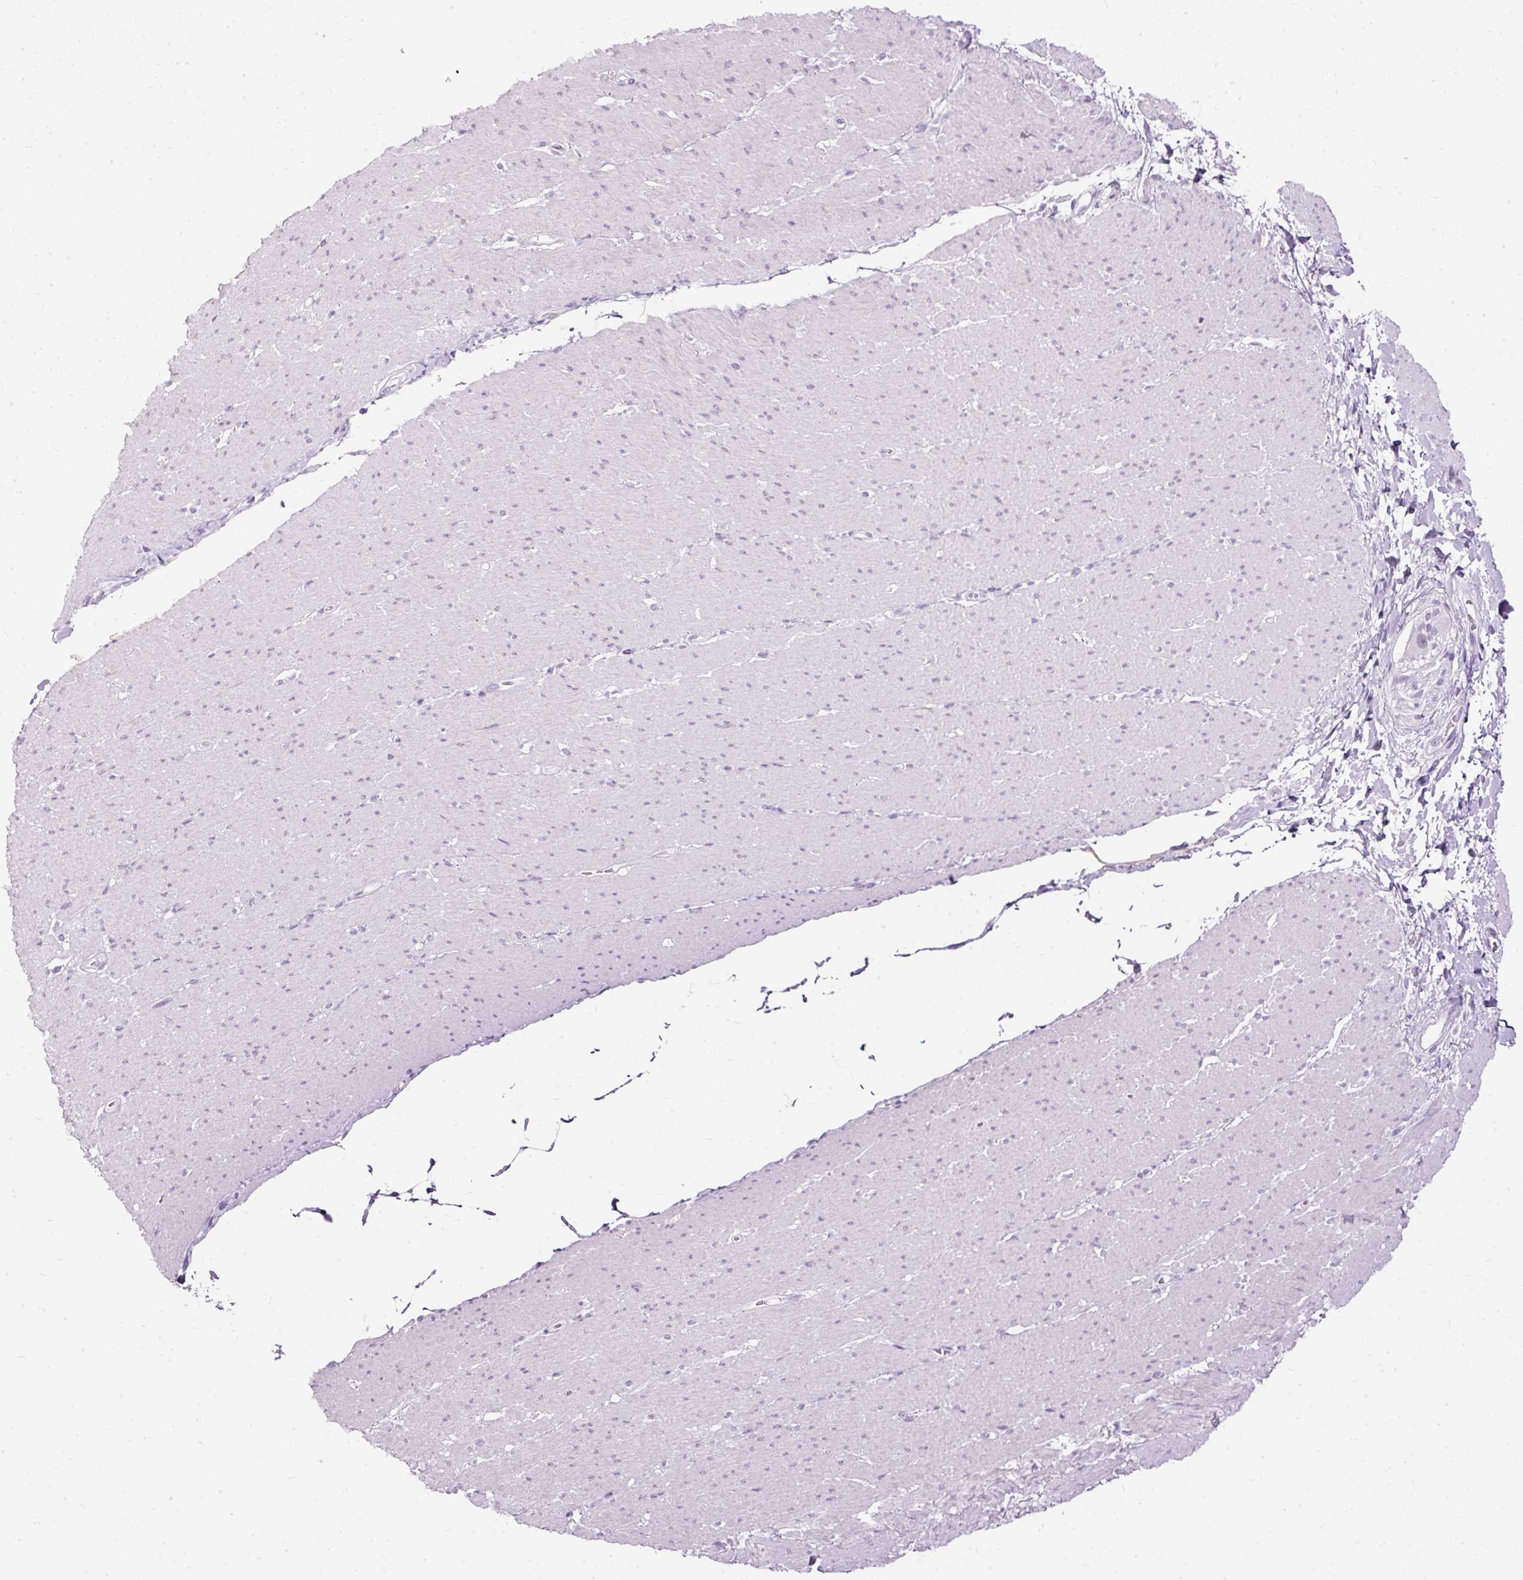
{"staining": {"intensity": "negative", "quantity": "none", "location": "none"}, "tissue": "smooth muscle", "cell_type": "Smooth muscle cells", "image_type": "normal", "snomed": [{"axis": "morphology", "description": "Normal tissue, NOS"}, {"axis": "topography", "description": "Smooth muscle"}, {"axis": "topography", "description": "Rectum"}], "caption": "Human smooth muscle stained for a protein using immunohistochemistry (IHC) reveals no positivity in smooth muscle cells.", "gene": "PDE6B", "patient": {"sex": "male", "age": 53}}